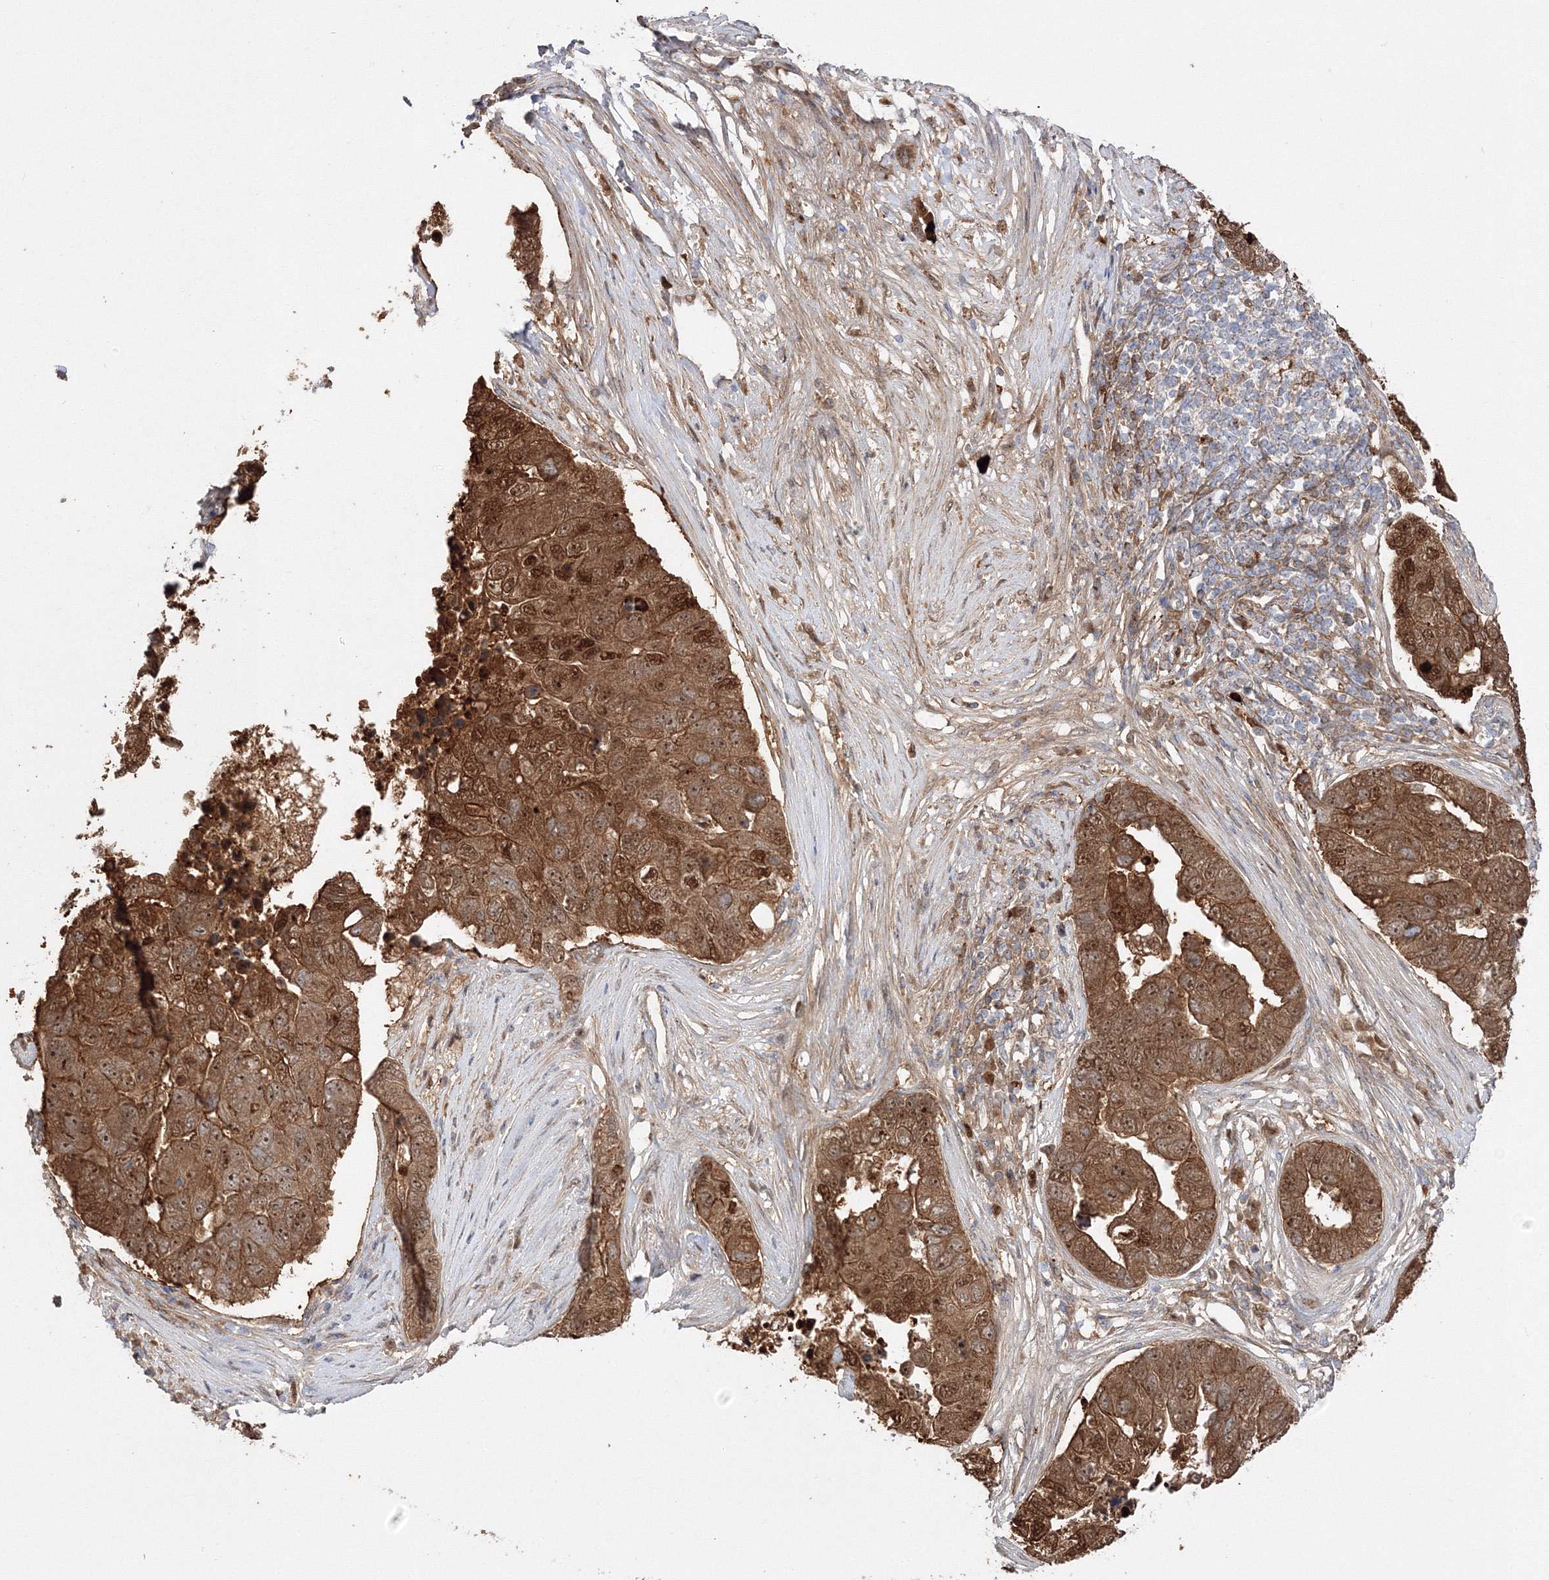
{"staining": {"intensity": "strong", "quantity": ">75%", "location": "cytoplasmic/membranous,nuclear"}, "tissue": "pancreatic cancer", "cell_type": "Tumor cells", "image_type": "cancer", "snomed": [{"axis": "morphology", "description": "Adenocarcinoma, NOS"}, {"axis": "topography", "description": "Pancreas"}], "caption": "Immunohistochemistry histopathology image of pancreatic cancer stained for a protein (brown), which reveals high levels of strong cytoplasmic/membranous and nuclear expression in about >75% of tumor cells.", "gene": "NPM3", "patient": {"sex": "female", "age": 61}}